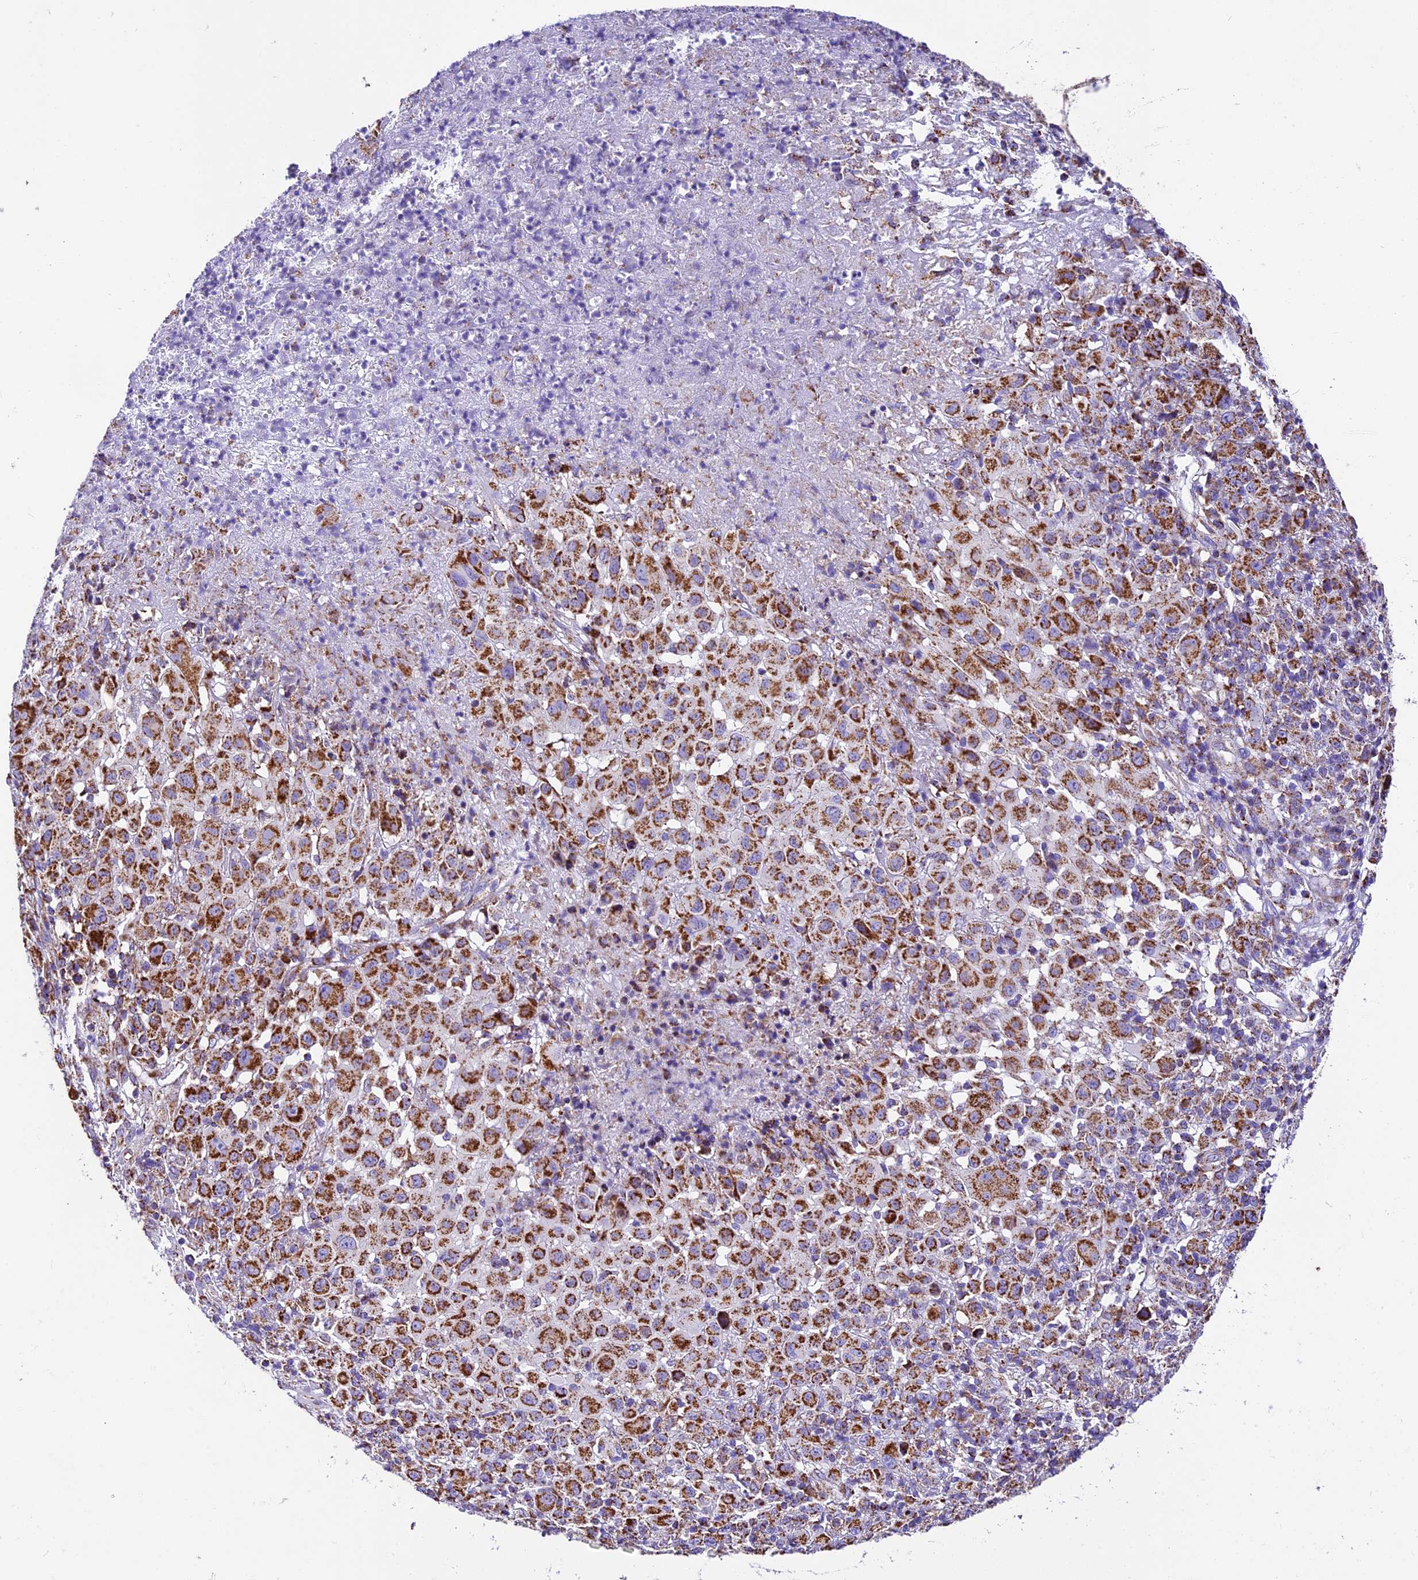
{"staining": {"intensity": "strong", "quantity": ">75%", "location": "cytoplasmic/membranous"}, "tissue": "melanoma", "cell_type": "Tumor cells", "image_type": "cancer", "snomed": [{"axis": "morphology", "description": "Malignant melanoma, NOS"}, {"axis": "topography", "description": "Skin"}], "caption": "A high-resolution image shows IHC staining of malignant melanoma, which shows strong cytoplasmic/membranous positivity in about >75% of tumor cells. (IHC, brightfield microscopy, high magnification).", "gene": "DCAF5", "patient": {"sex": "male", "age": 73}}